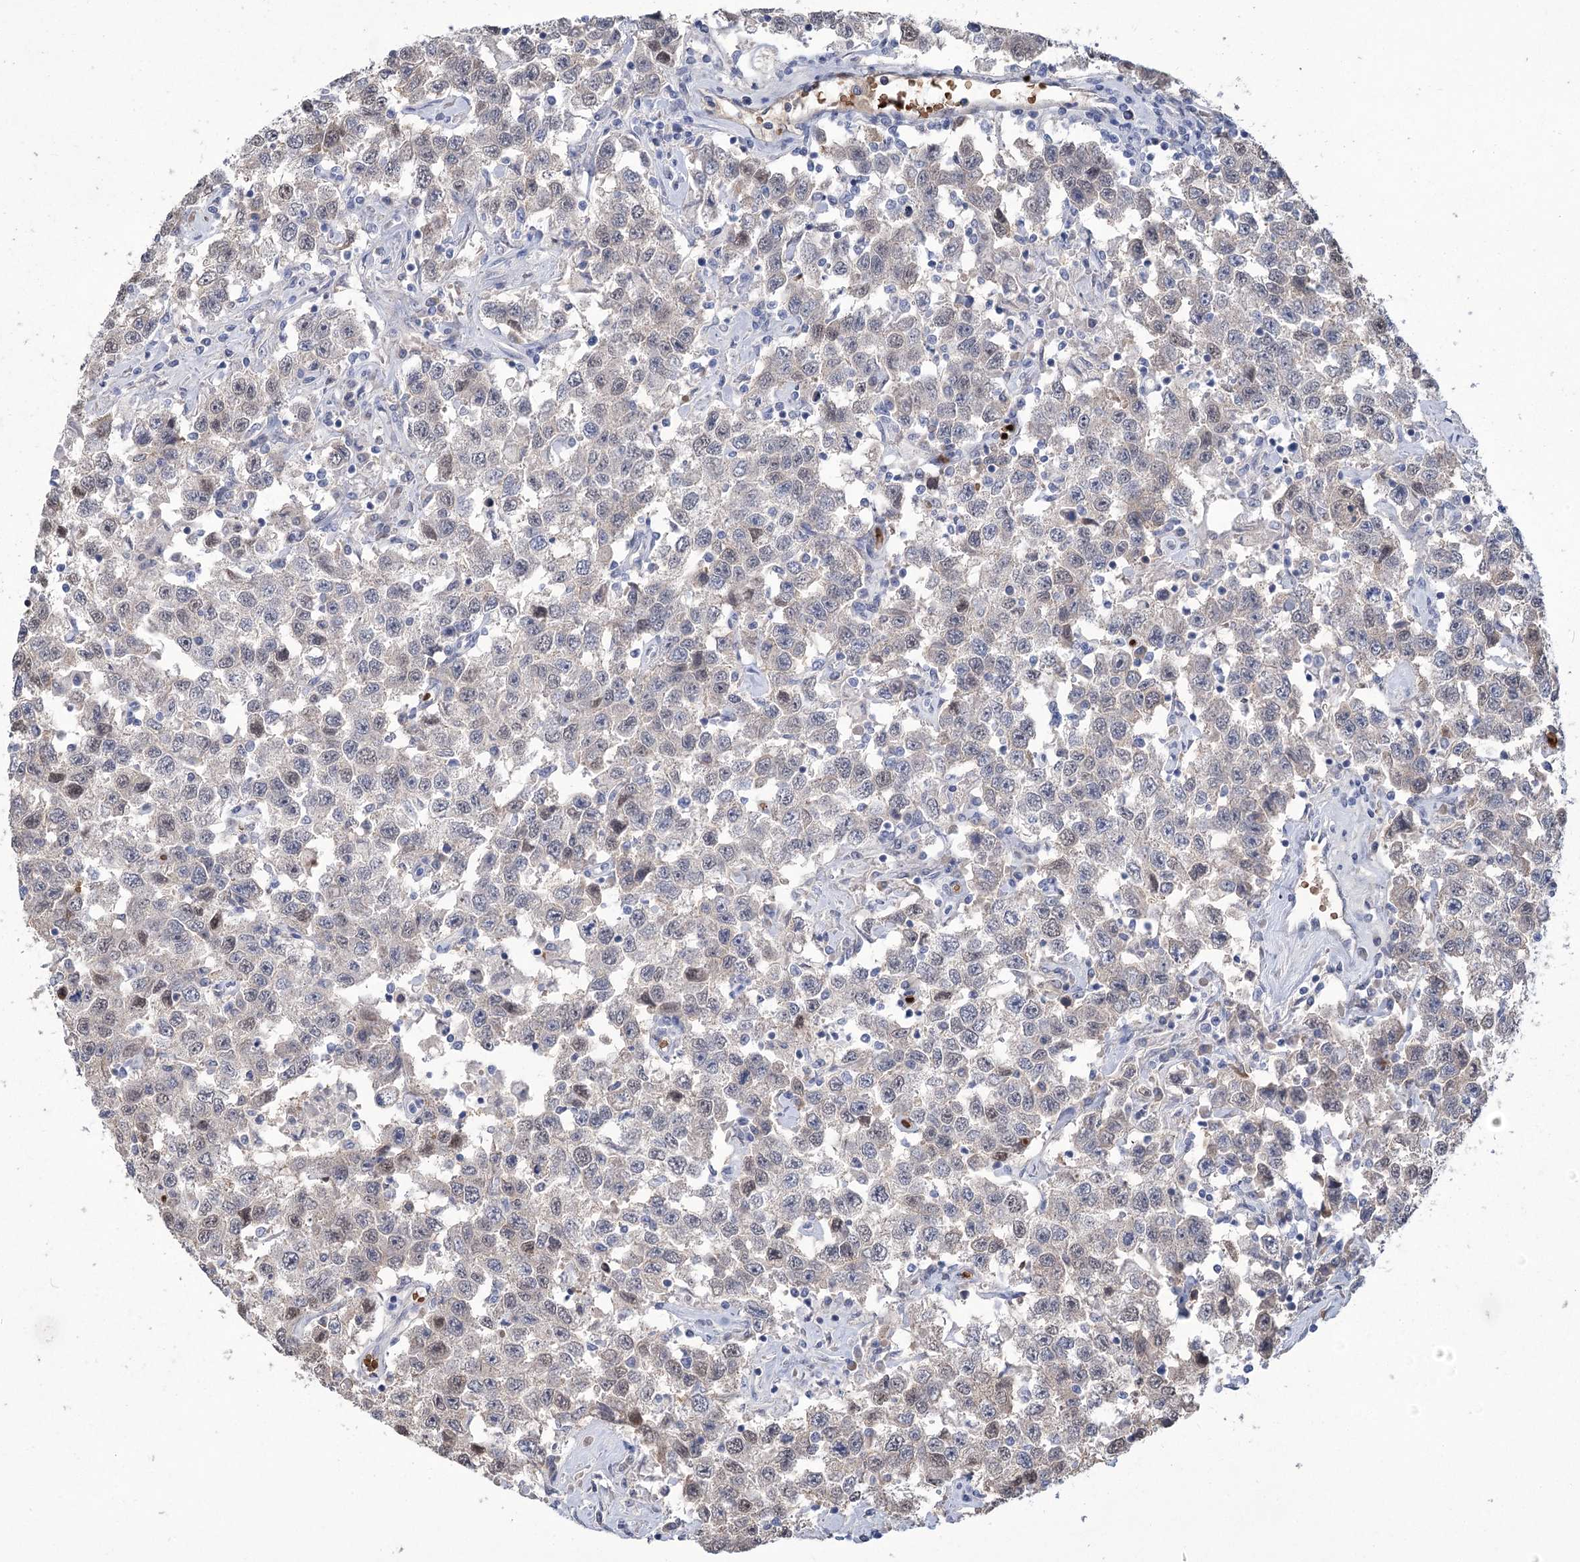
{"staining": {"intensity": "negative", "quantity": "none", "location": "none"}, "tissue": "testis cancer", "cell_type": "Tumor cells", "image_type": "cancer", "snomed": [{"axis": "morphology", "description": "Seminoma, NOS"}, {"axis": "topography", "description": "Testis"}], "caption": "DAB immunohistochemical staining of human seminoma (testis) shows no significant expression in tumor cells.", "gene": "HBA1", "patient": {"sex": "male", "age": 41}}